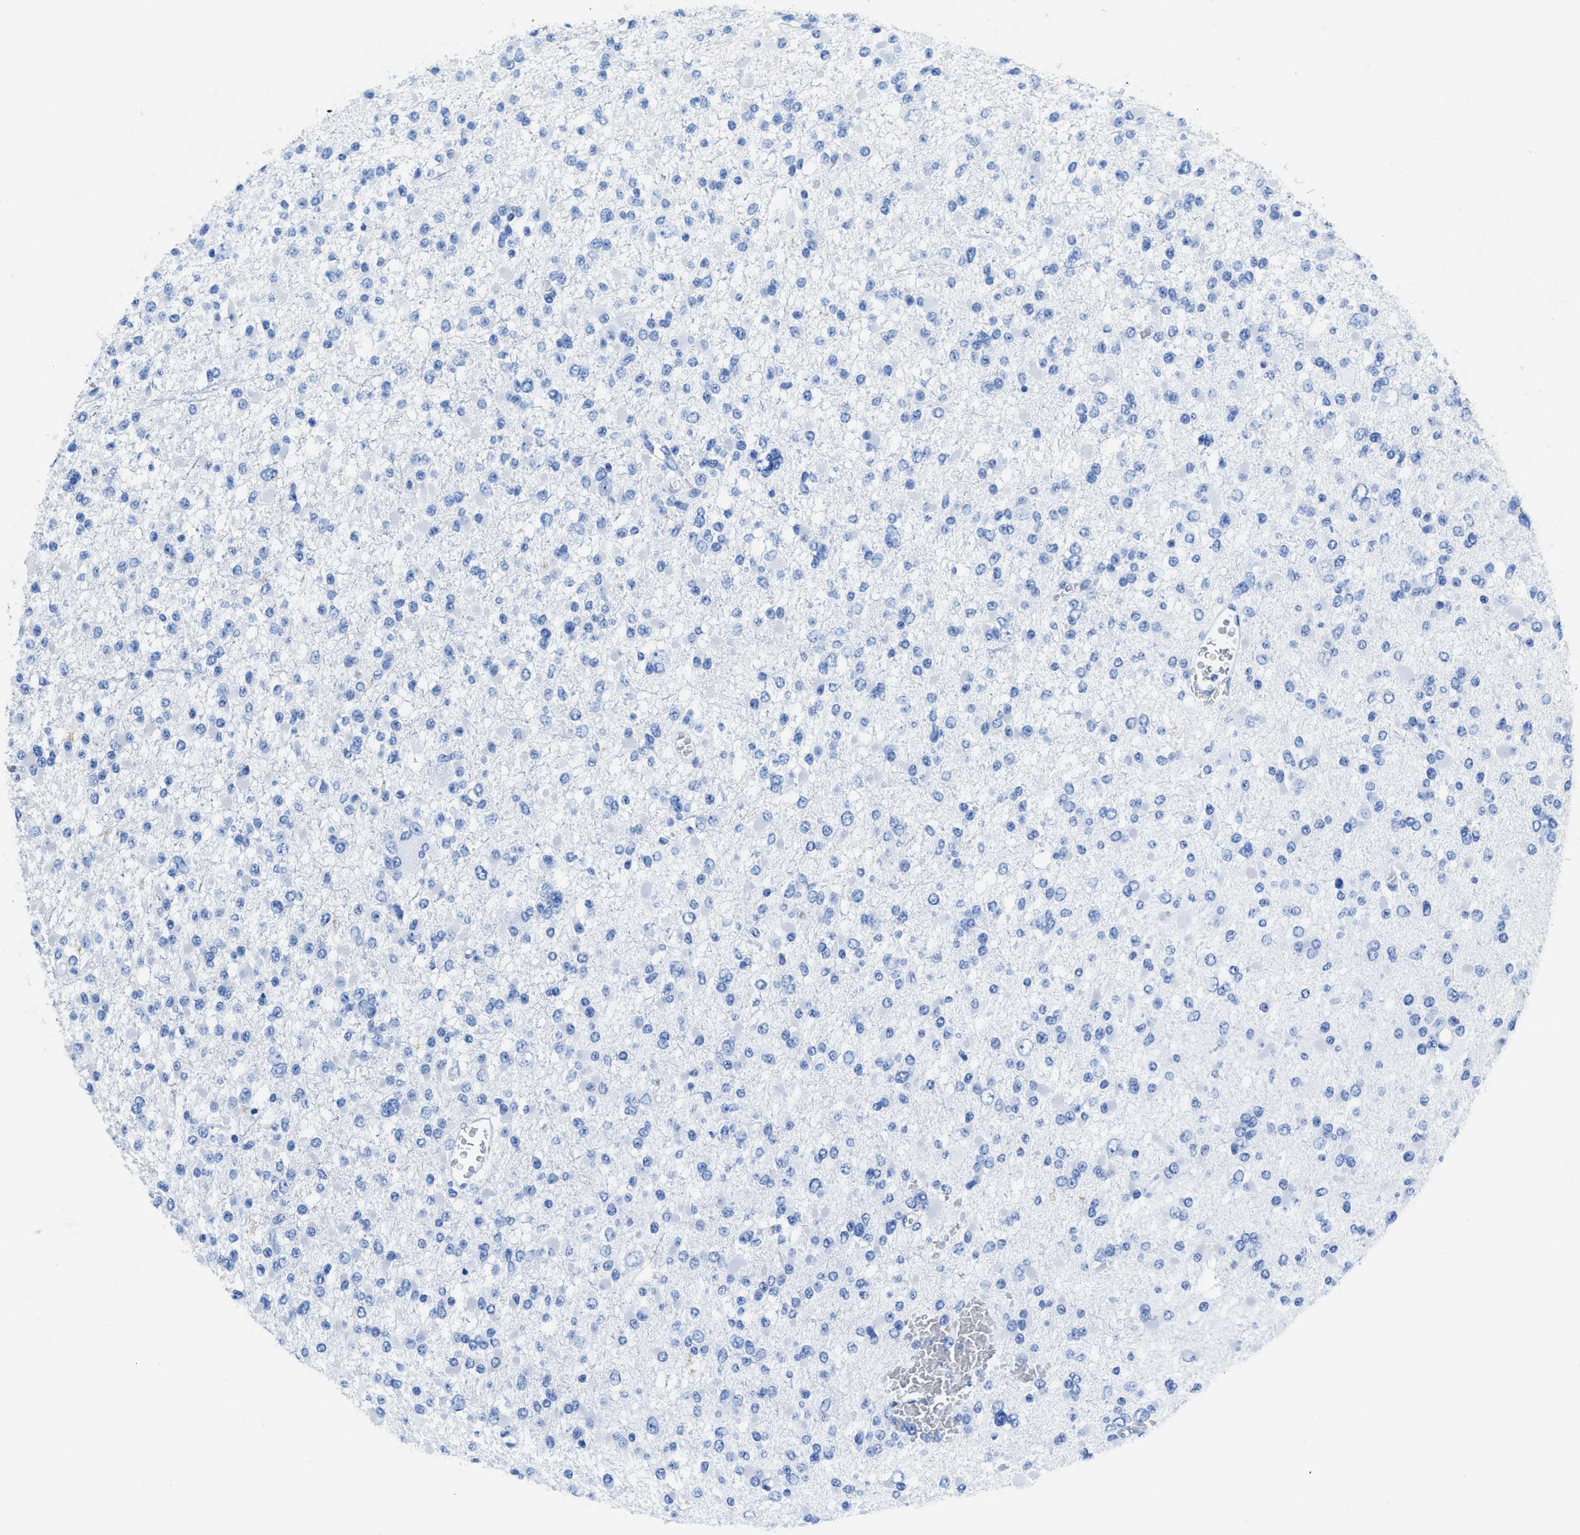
{"staining": {"intensity": "negative", "quantity": "none", "location": "none"}, "tissue": "glioma", "cell_type": "Tumor cells", "image_type": "cancer", "snomed": [{"axis": "morphology", "description": "Glioma, malignant, Low grade"}, {"axis": "topography", "description": "Brain"}], "caption": "DAB (3,3'-diaminobenzidine) immunohistochemical staining of malignant glioma (low-grade) exhibits no significant staining in tumor cells.", "gene": "NEB", "patient": {"sex": "female", "age": 22}}